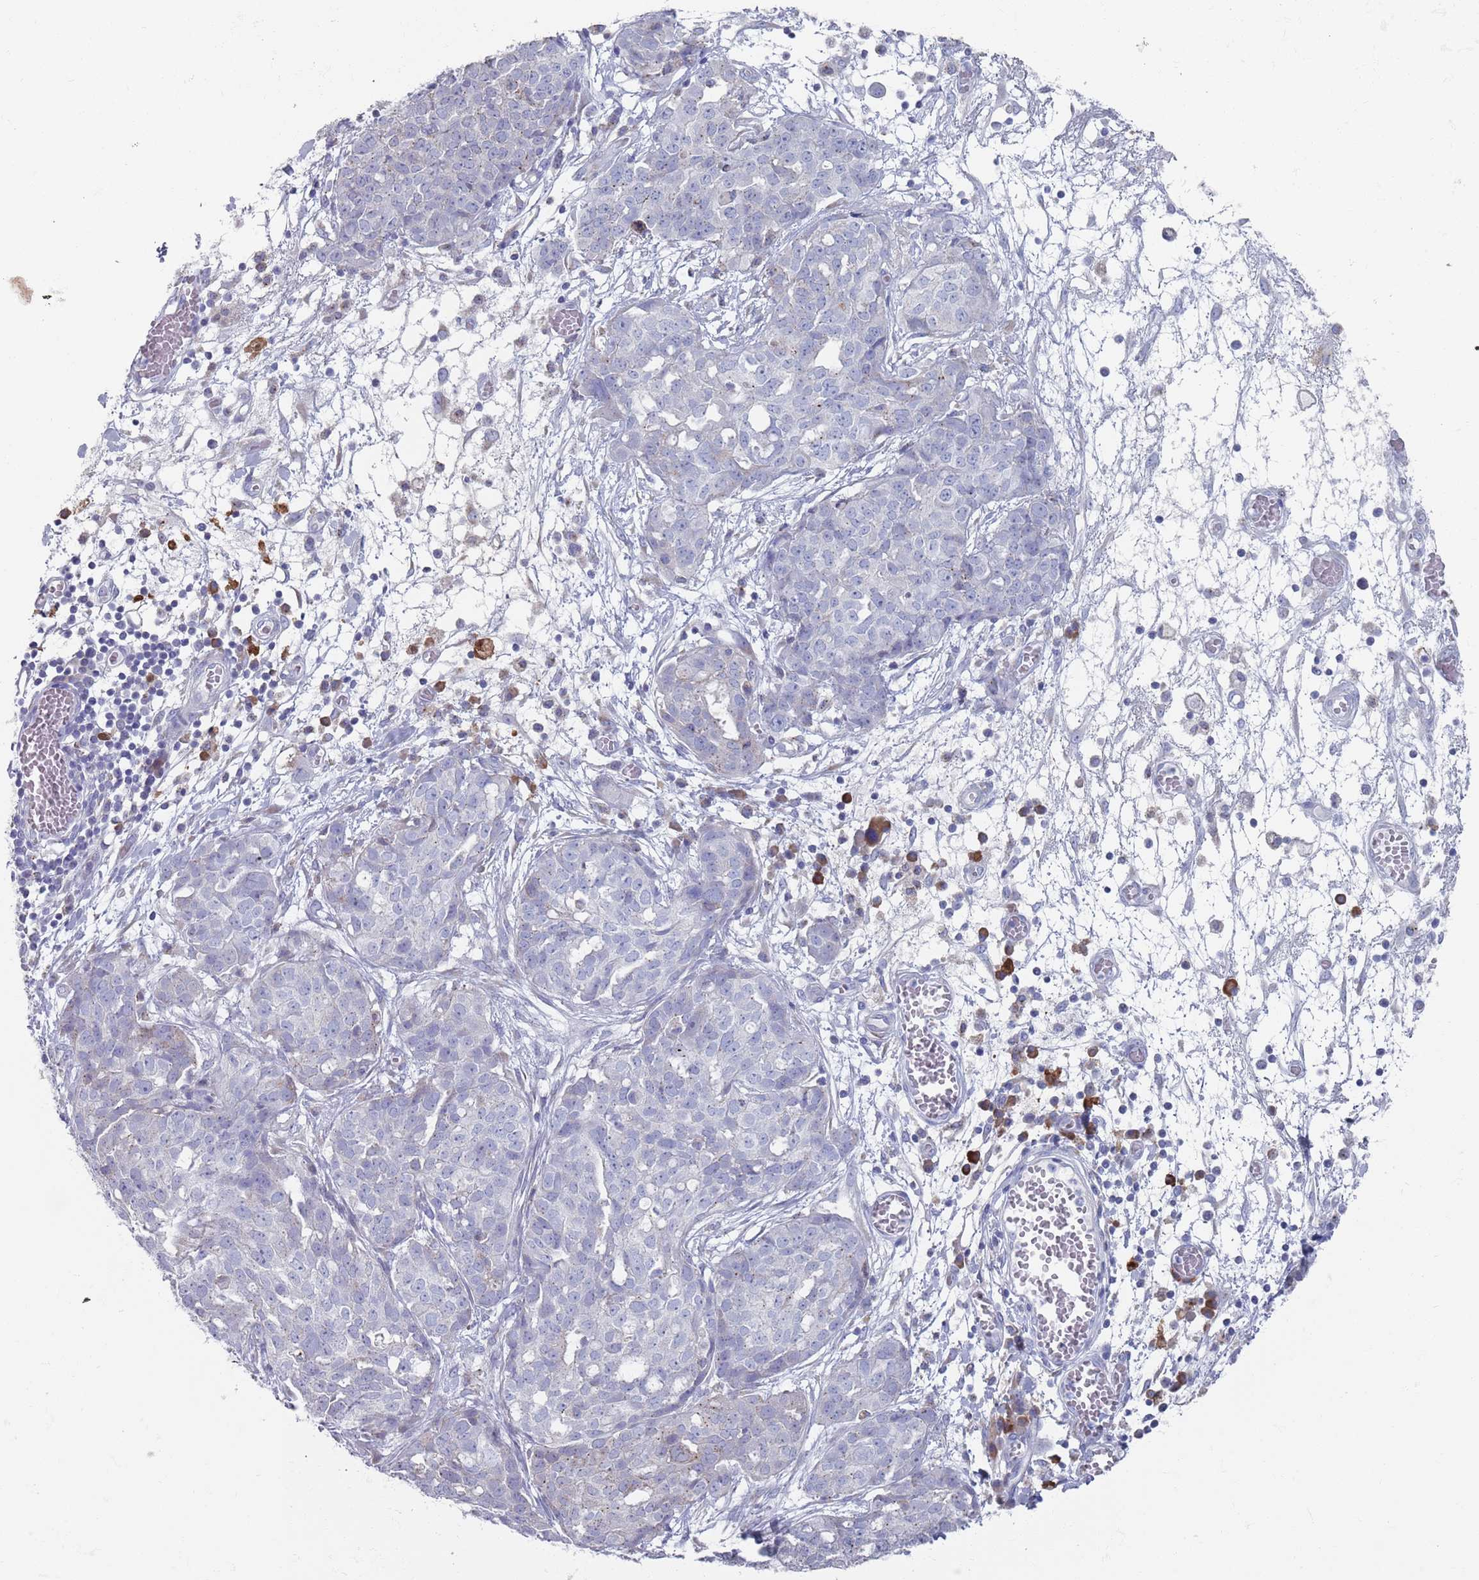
{"staining": {"intensity": "negative", "quantity": "none", "location": "none"}, "tissue": "ovarian cancer", "cell_type": "Tumor cells", "image_type": "cancer", "snomed": [{"axis": "morphology", "description": "Cystadenocarcinoma, serous, NOS"}, {"axis": "topography", "description": "Soft tissue"}, {"axis": "topography", "description": "Ovary"}], "caption": "Immunohistochemistry photomicrograph of neoplastic tissue: ovarian cancer stained with DAB (3,3'-diaminobenzidine) exhibits no significant protein positivity in tumor cells.", "gene": "MAT1A", "patient": {"sex": "female", "age": 57}}